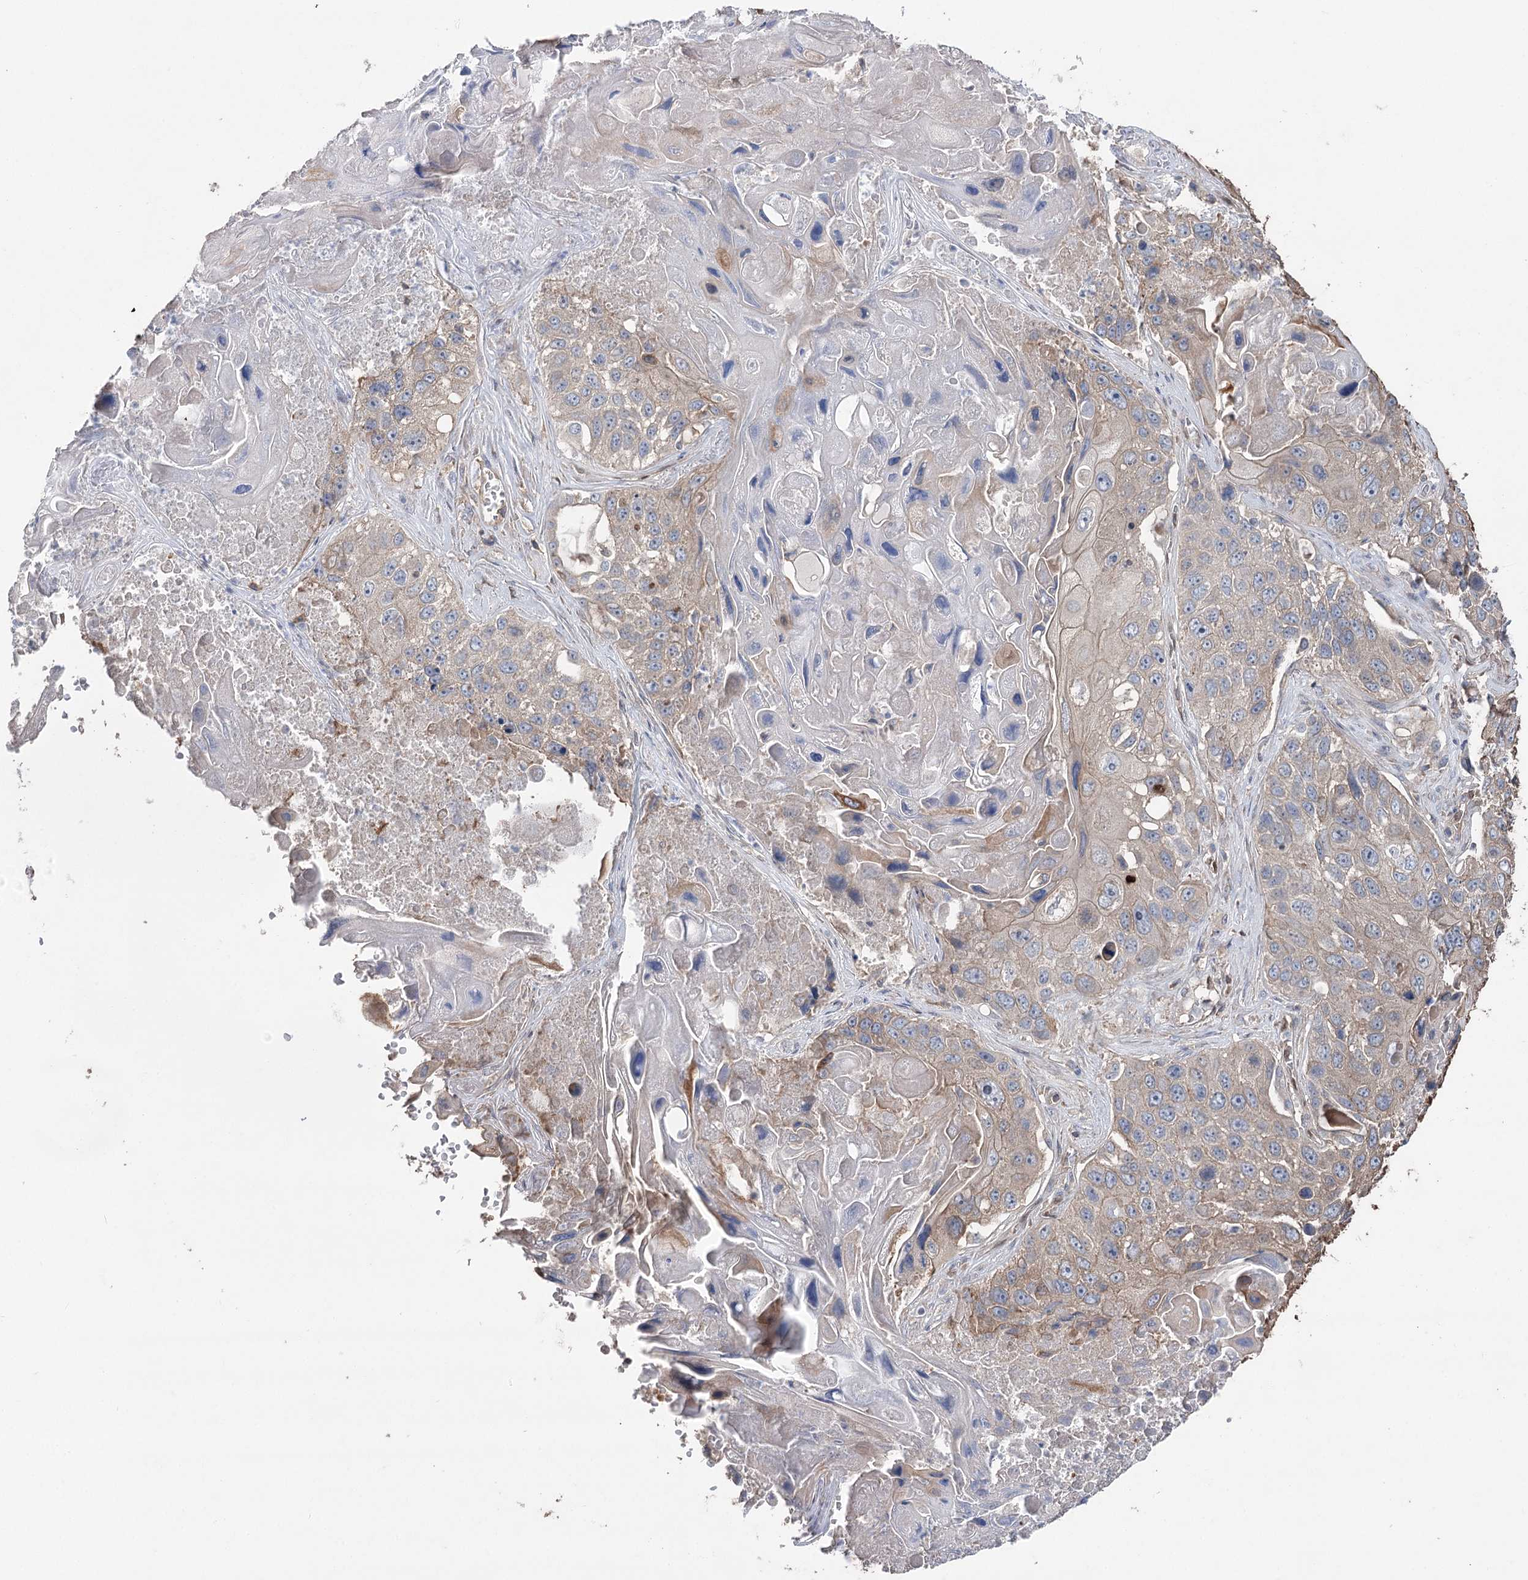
{"staining": {"intensity": "negative", "quantity": "none", "location": "none"}, "tissue": "lung cancer", "cell_type": "Tumor cells", "image_type": "cancer", "snomed": [{"axis": "morphology", "description": "Squamous cell carcinoma, NOS"}, {"axis": "topography", "description": "Lung"}], "caption": "Lung cancer (squamous cell carcinoma) was stained to show a protein in brown. There is no significant positivity in tumor cells.", "gene": "FAM13B", "patient": {"sex": "male", "age": 61}}